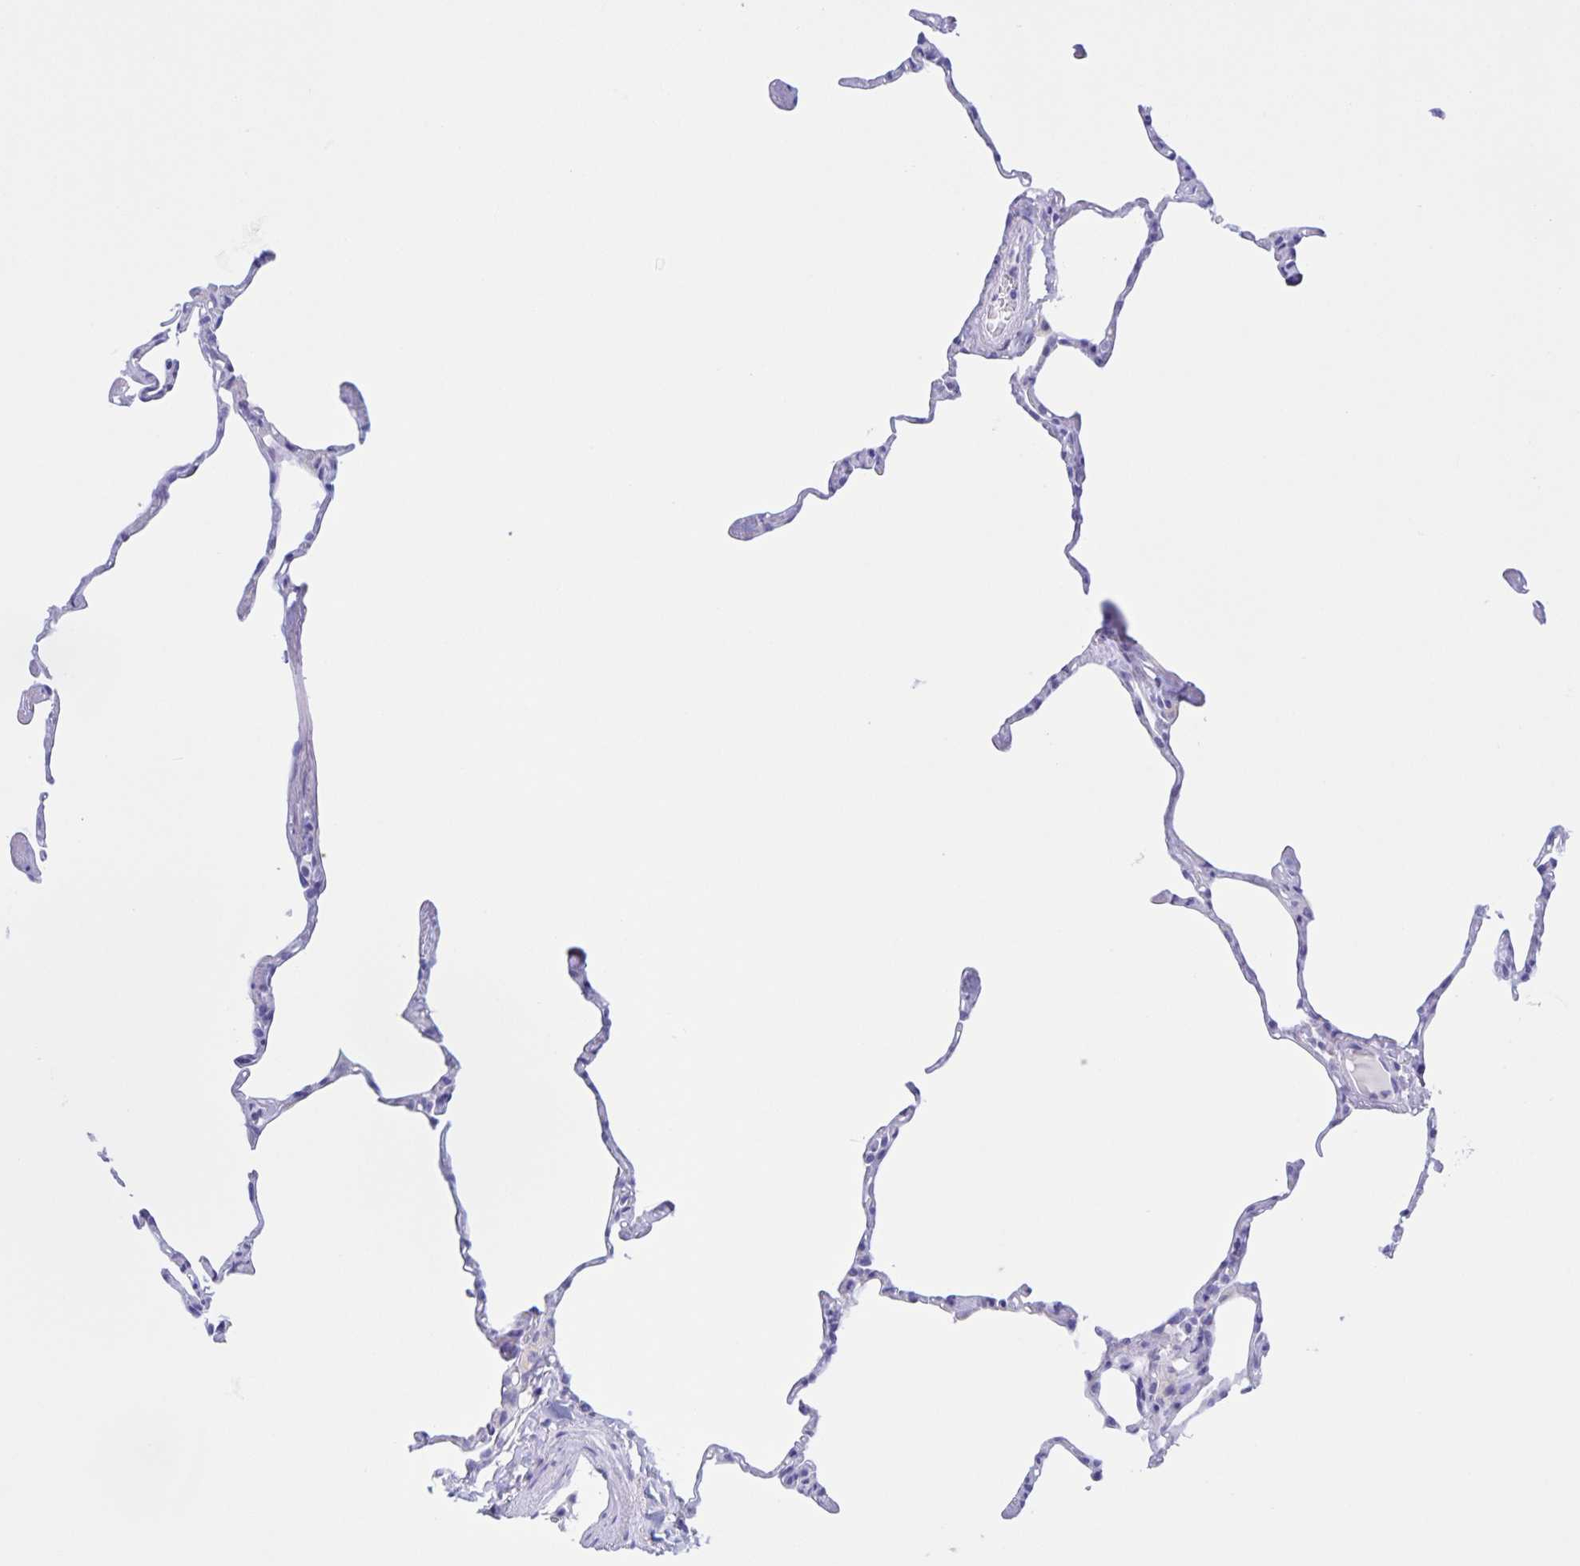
{"staining": {"intensity": "negative", "quantity": "none", "location": "none"}, "tissue": "lung", "cell_type": "Alveolar cells", "image_type": "normal", "snomed": [{"axis": "morphology", "description": "Normal tissue, NOS"}, {"axis": "topography", "description": "Lung"}], "caption": "High power microscopy histopathology image of an immunohistochemistry histopathology image of benign lung, revealing no significant staining in alveolar cells.", "gene": "TGIF2LX", "patient": {"sex": "male", "age": 65}}